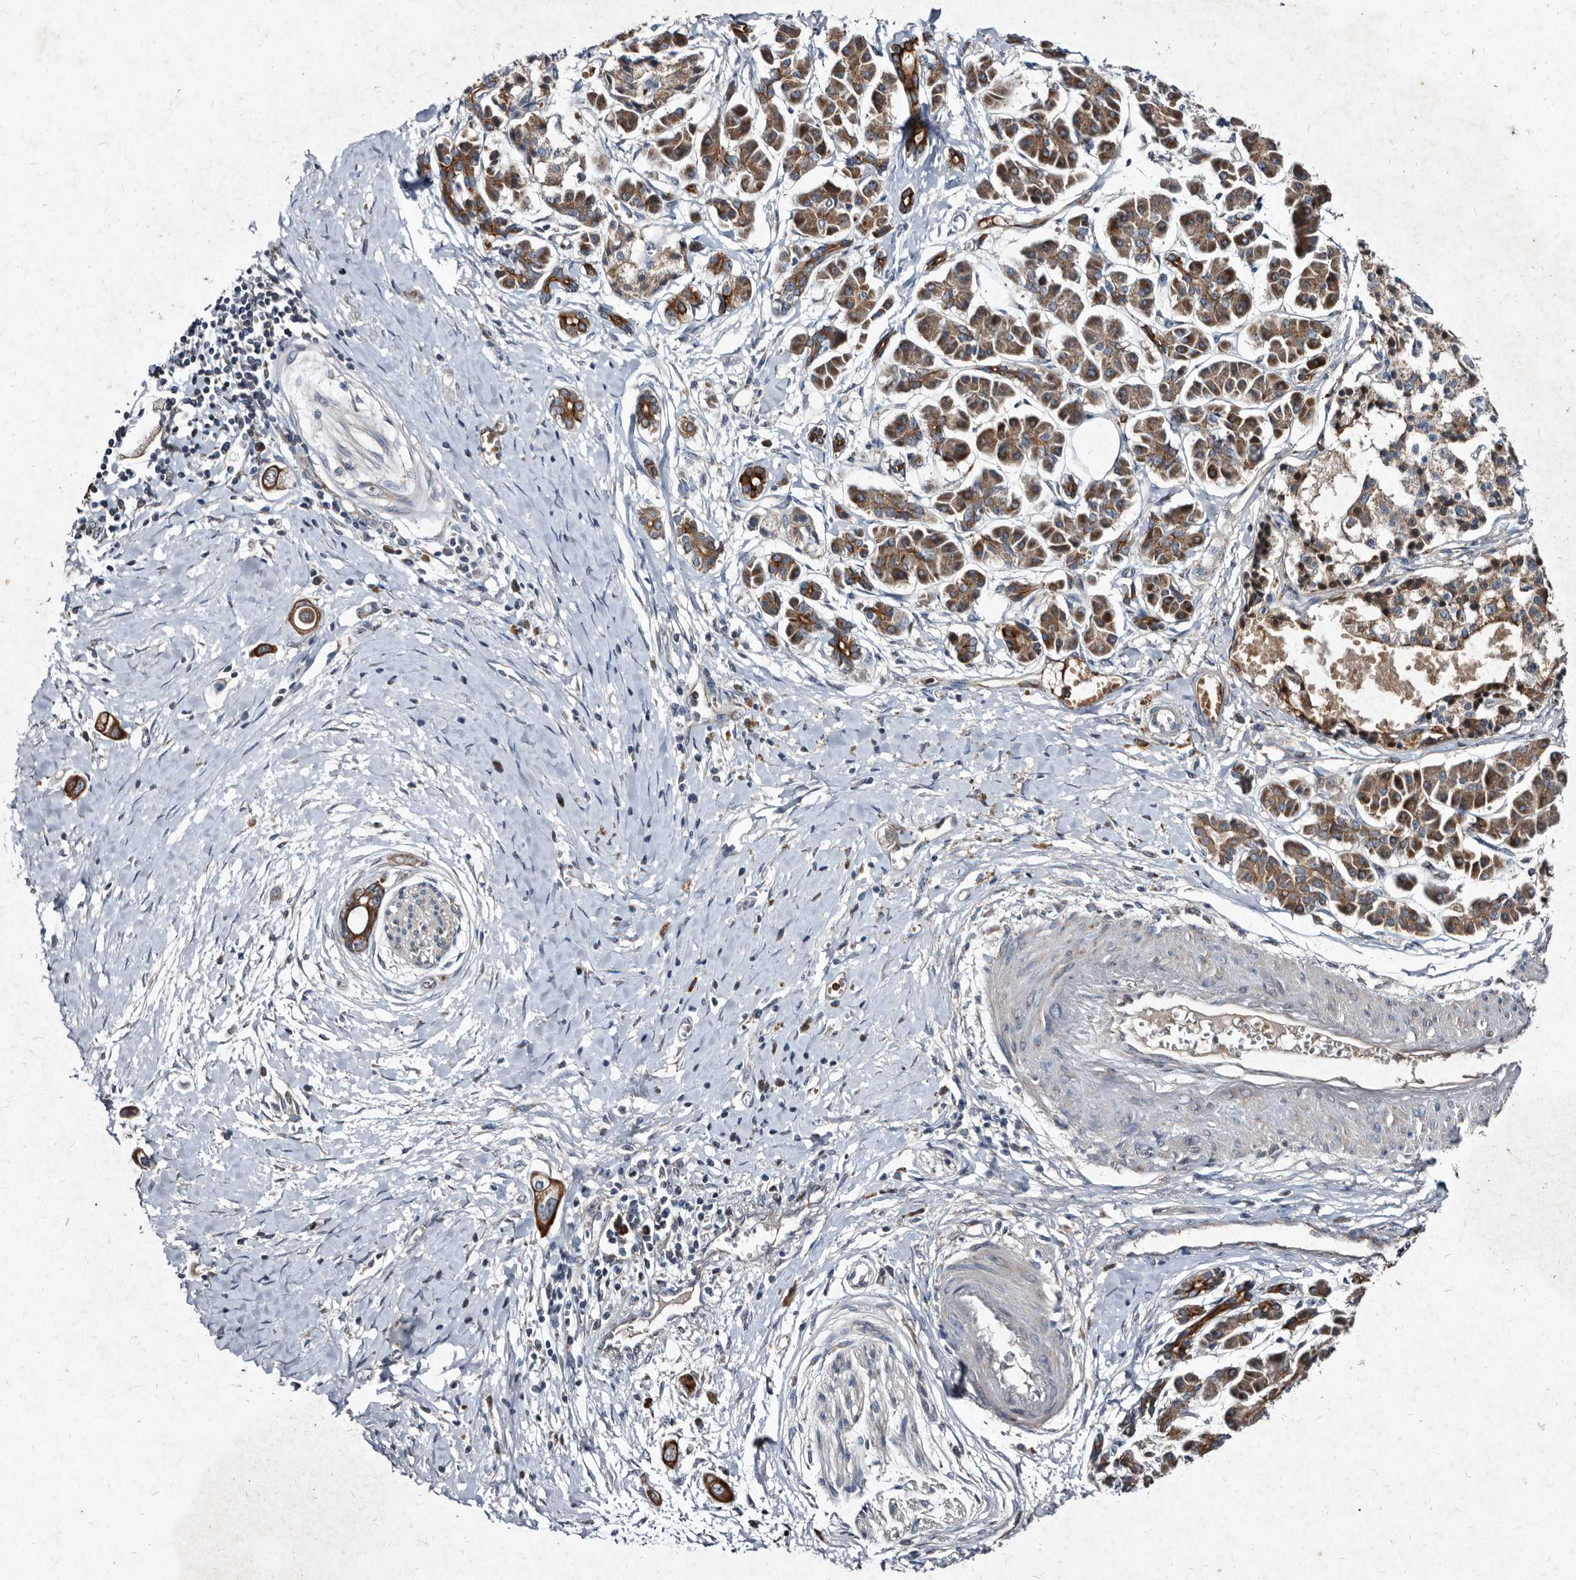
{"staining": {"intensity": "strong", "quantity": ">75%", "location": "cytoplasmic/membranous"}, "tissue": "pancreatic cancer", "cell_type": "Tumor cells", "image_type": "cancer", "snomed": [{"axis": "morphology", "description": "Adenocarcinoma, NOS"}, {"axis": "topography", "description": "Pancreas"}], "caption": "A brown stain labels strong cytoplasmic/membranous staining of a protein in pancreatic cancer (adenocarcinoma) tumor cells.", "gene": "YPEL3", "patient": {"sex": "male", "age": 59}}